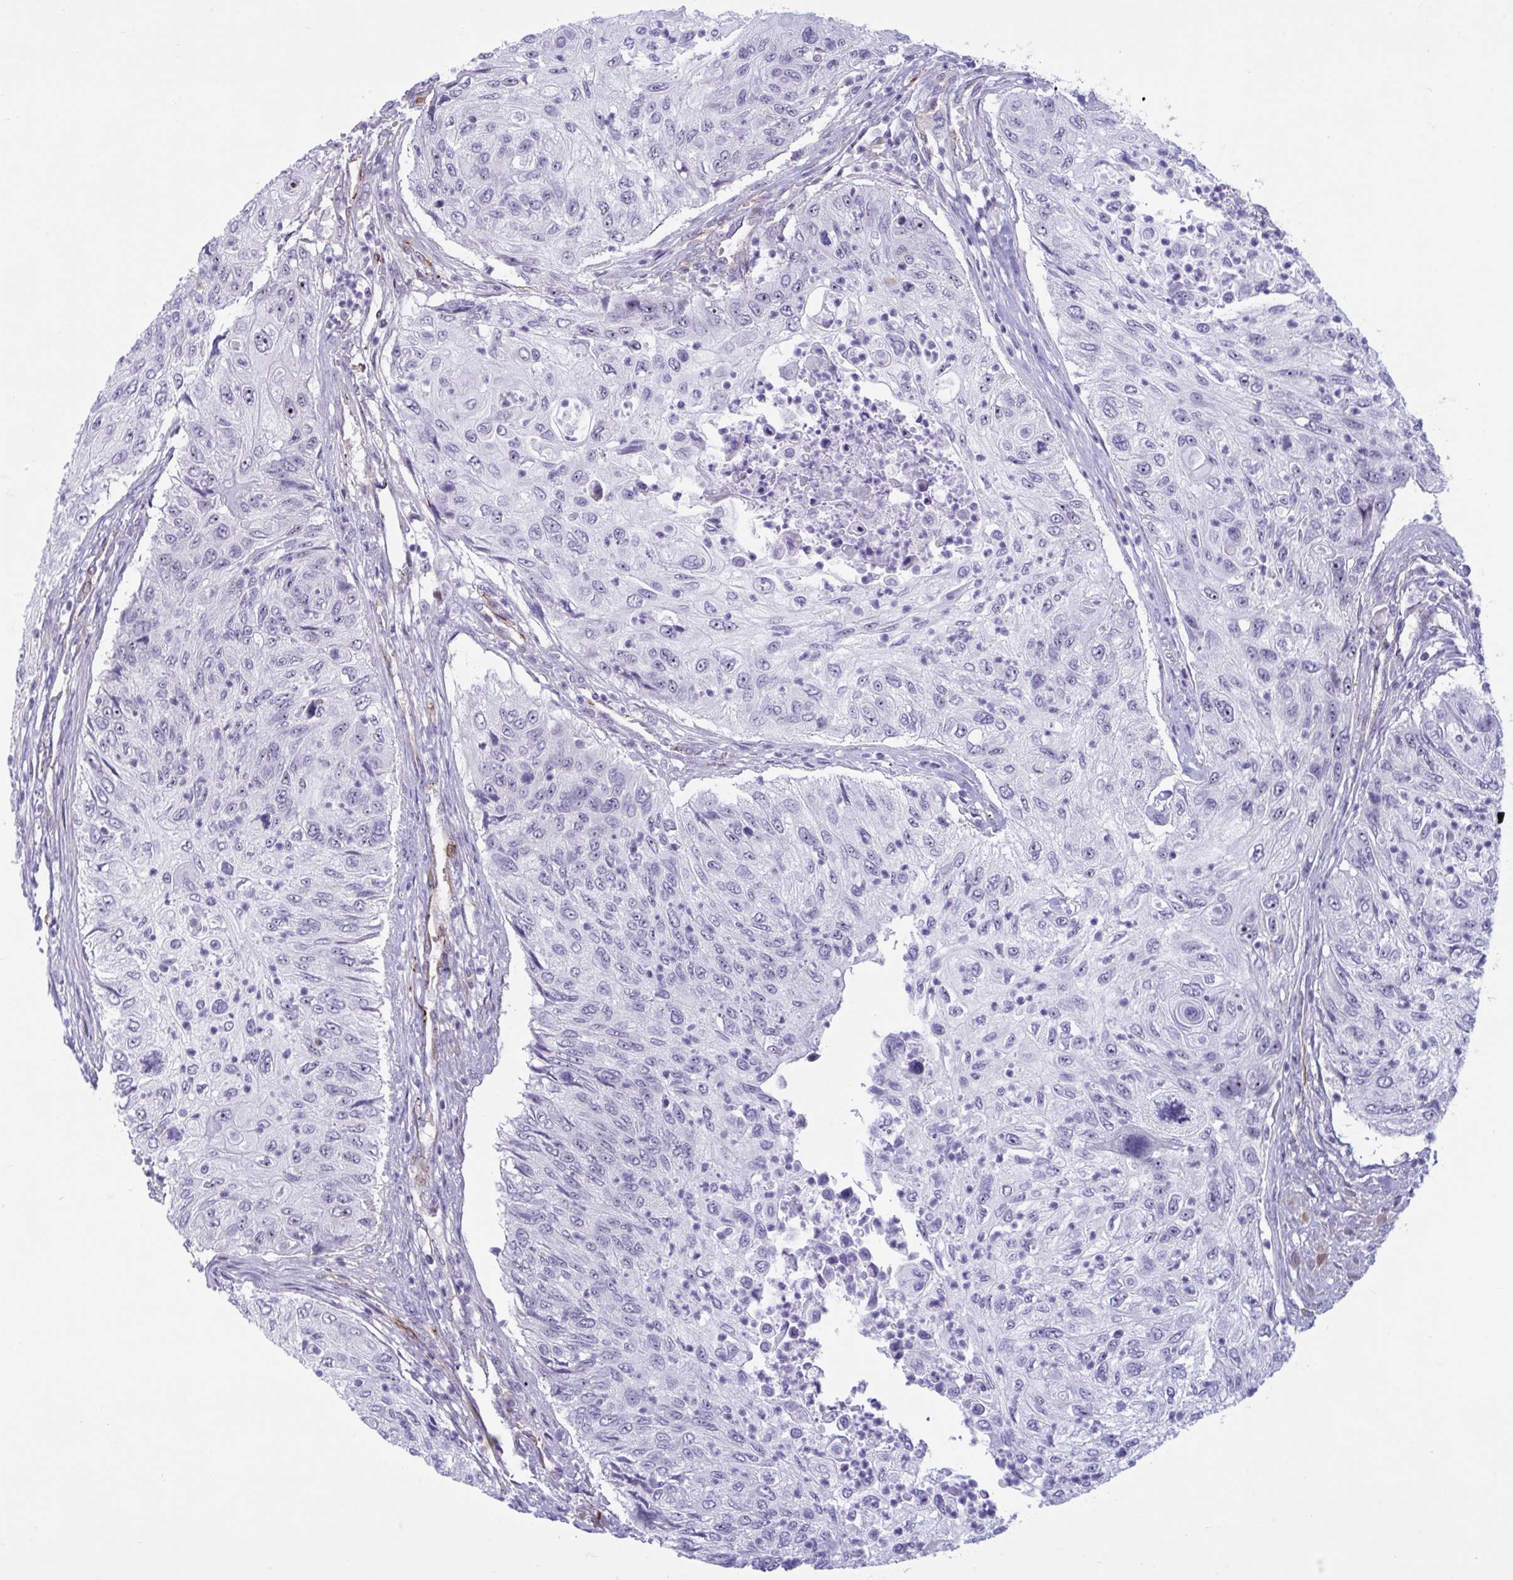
{"staining": {"intensity": "negative", "quantity": "none", "location": "none"}, "tissue": "urothelial cancer", "cell_type": "Tumor cells", "image_type": "cancer", "snomed": [{"axis": "morphology", "description": "Urothelial carcinoma, High grade"}, {"axis": "topography", "description": "Urinary bladder"}], "caption": "IHC image of neoplastic tissue: urothelial cancer stained with DAB (3,3'-diaminobenzidine) shows no significant protein positivity in tumor cells.", "gene": "PRRT4", "patient": {"sex": "female", "age": 60}}